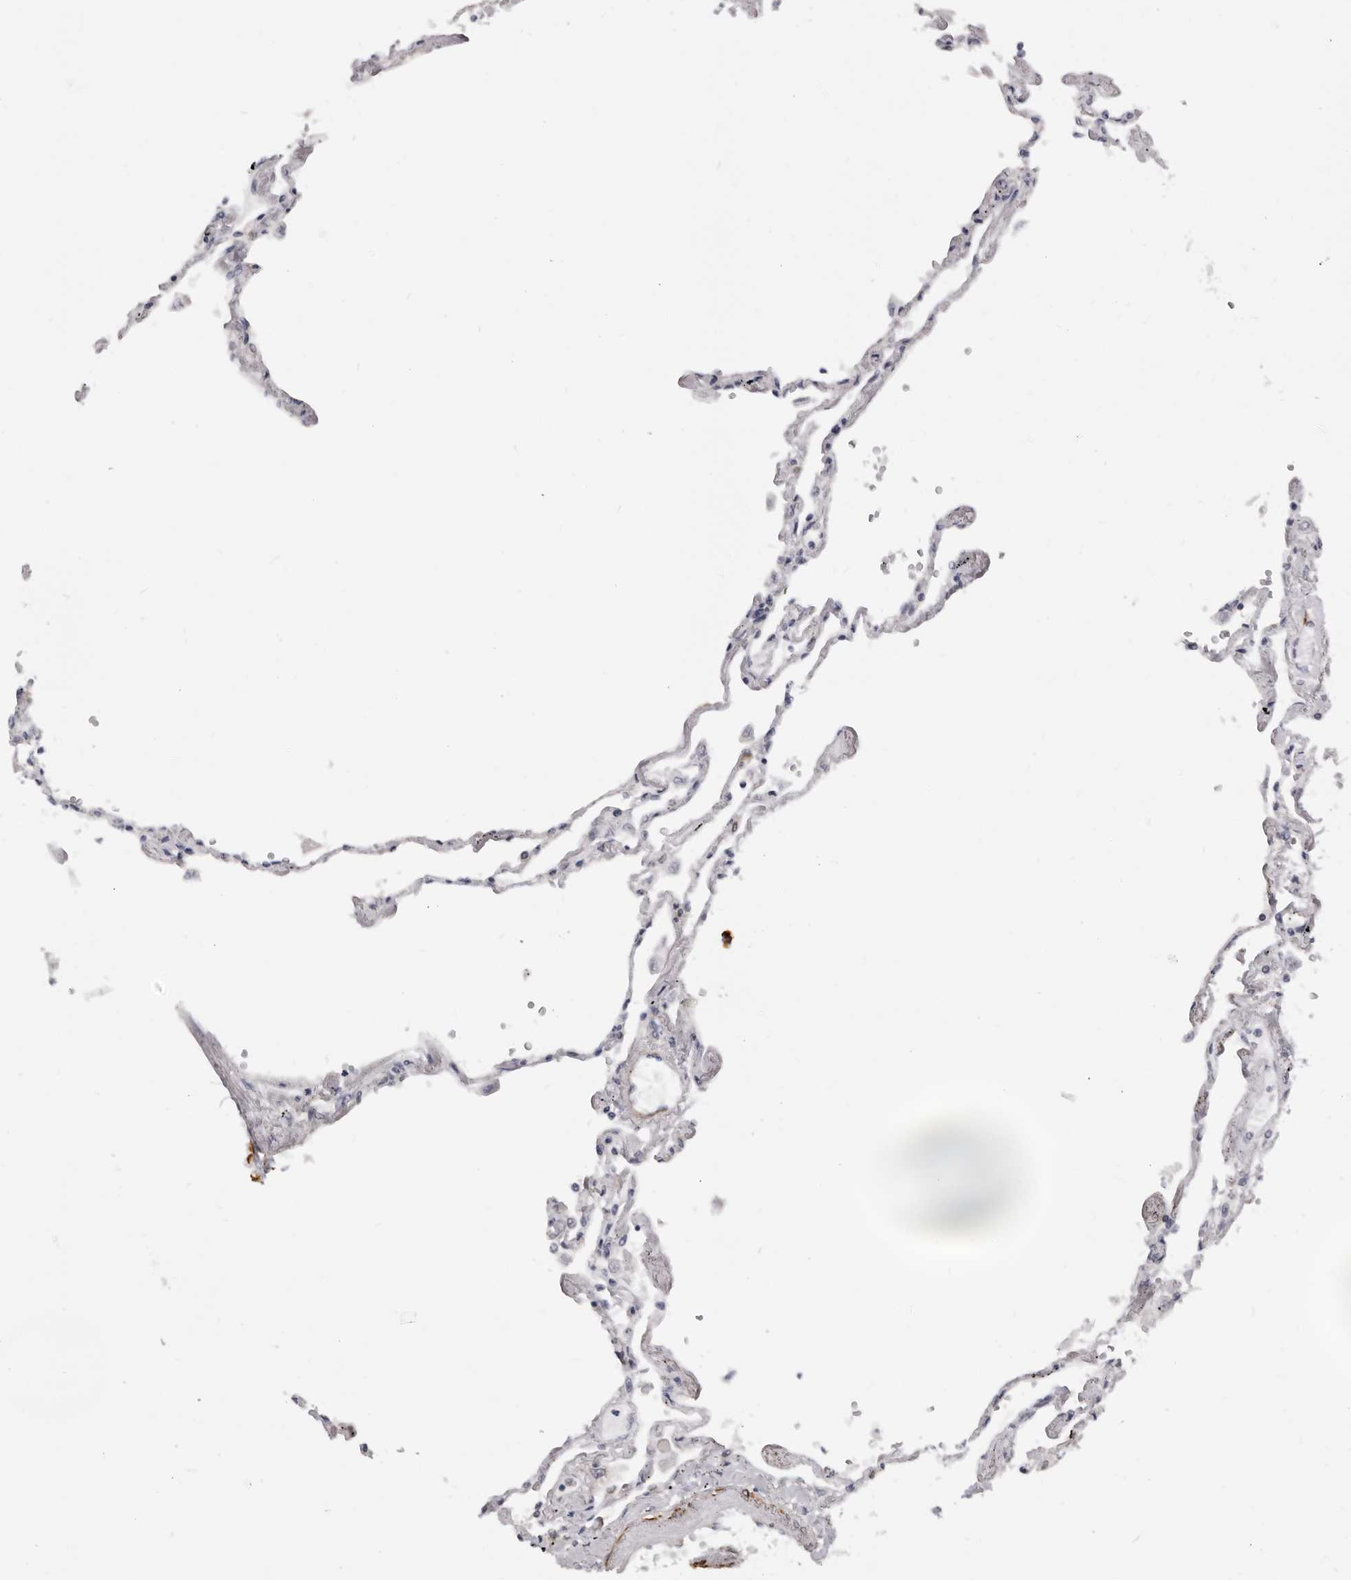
{"staining": {"intensity": "weak", "quantity": "25%-75%", "location": "cytoplasmic/membranous,nuclear"}, "tissue": "lung", "cell_type": "Alveolar cells", "image_type": "normal", "snomed": [{"axis": "morphology", "description": "Normal tissue, NOS"}, {"axis": "topography", "description": "Lung"}], "caption": "The image displays staining of benign lung, revealing weak cytoplasmic/membranous,nuclear protein expression (brown color) within alveolar cells.", "gene": "SRGAP2", "patient": {"sex": "female", "age": 67}}